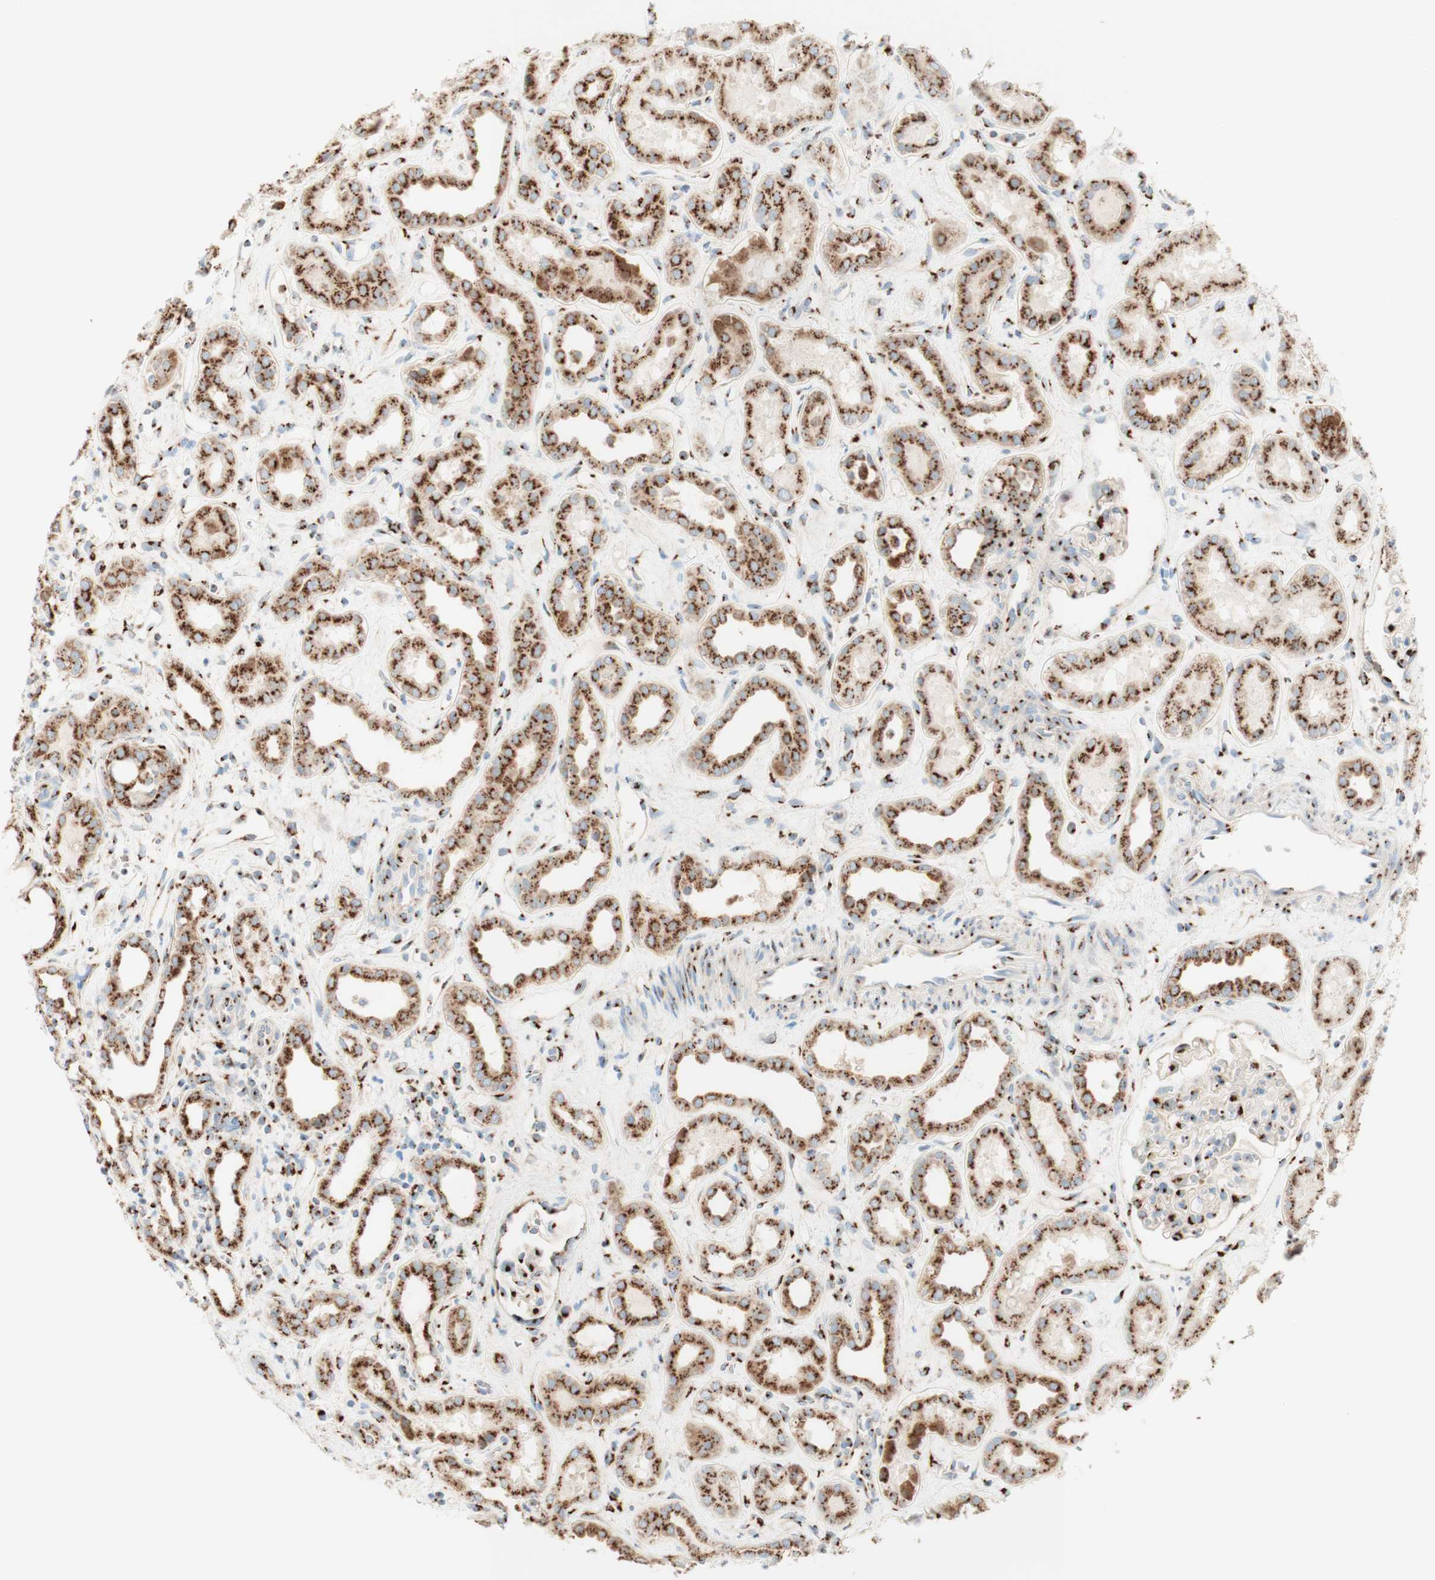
{"staining": {"intensity": "strong", "quantity": ">75%", "location": "cytoplasmic/membranous"}, "tissue": "kidney", "cell_type": "Cells in glomeruli", "image_type": "normal", "snomed": [{"axis": "morphology", "description": "Normal tissue, NOS"}, {"axis": "topography", "description": "Kidney"}], "caption": "This photomicrograph shows immunohistochemistry staining of benign human kidney, with high strong cytoplasmic/membranous expression in about >75% of cells in glomeruli.", "gene": "GOLGB1", "patient": {"sex": "male", "age": 59}}